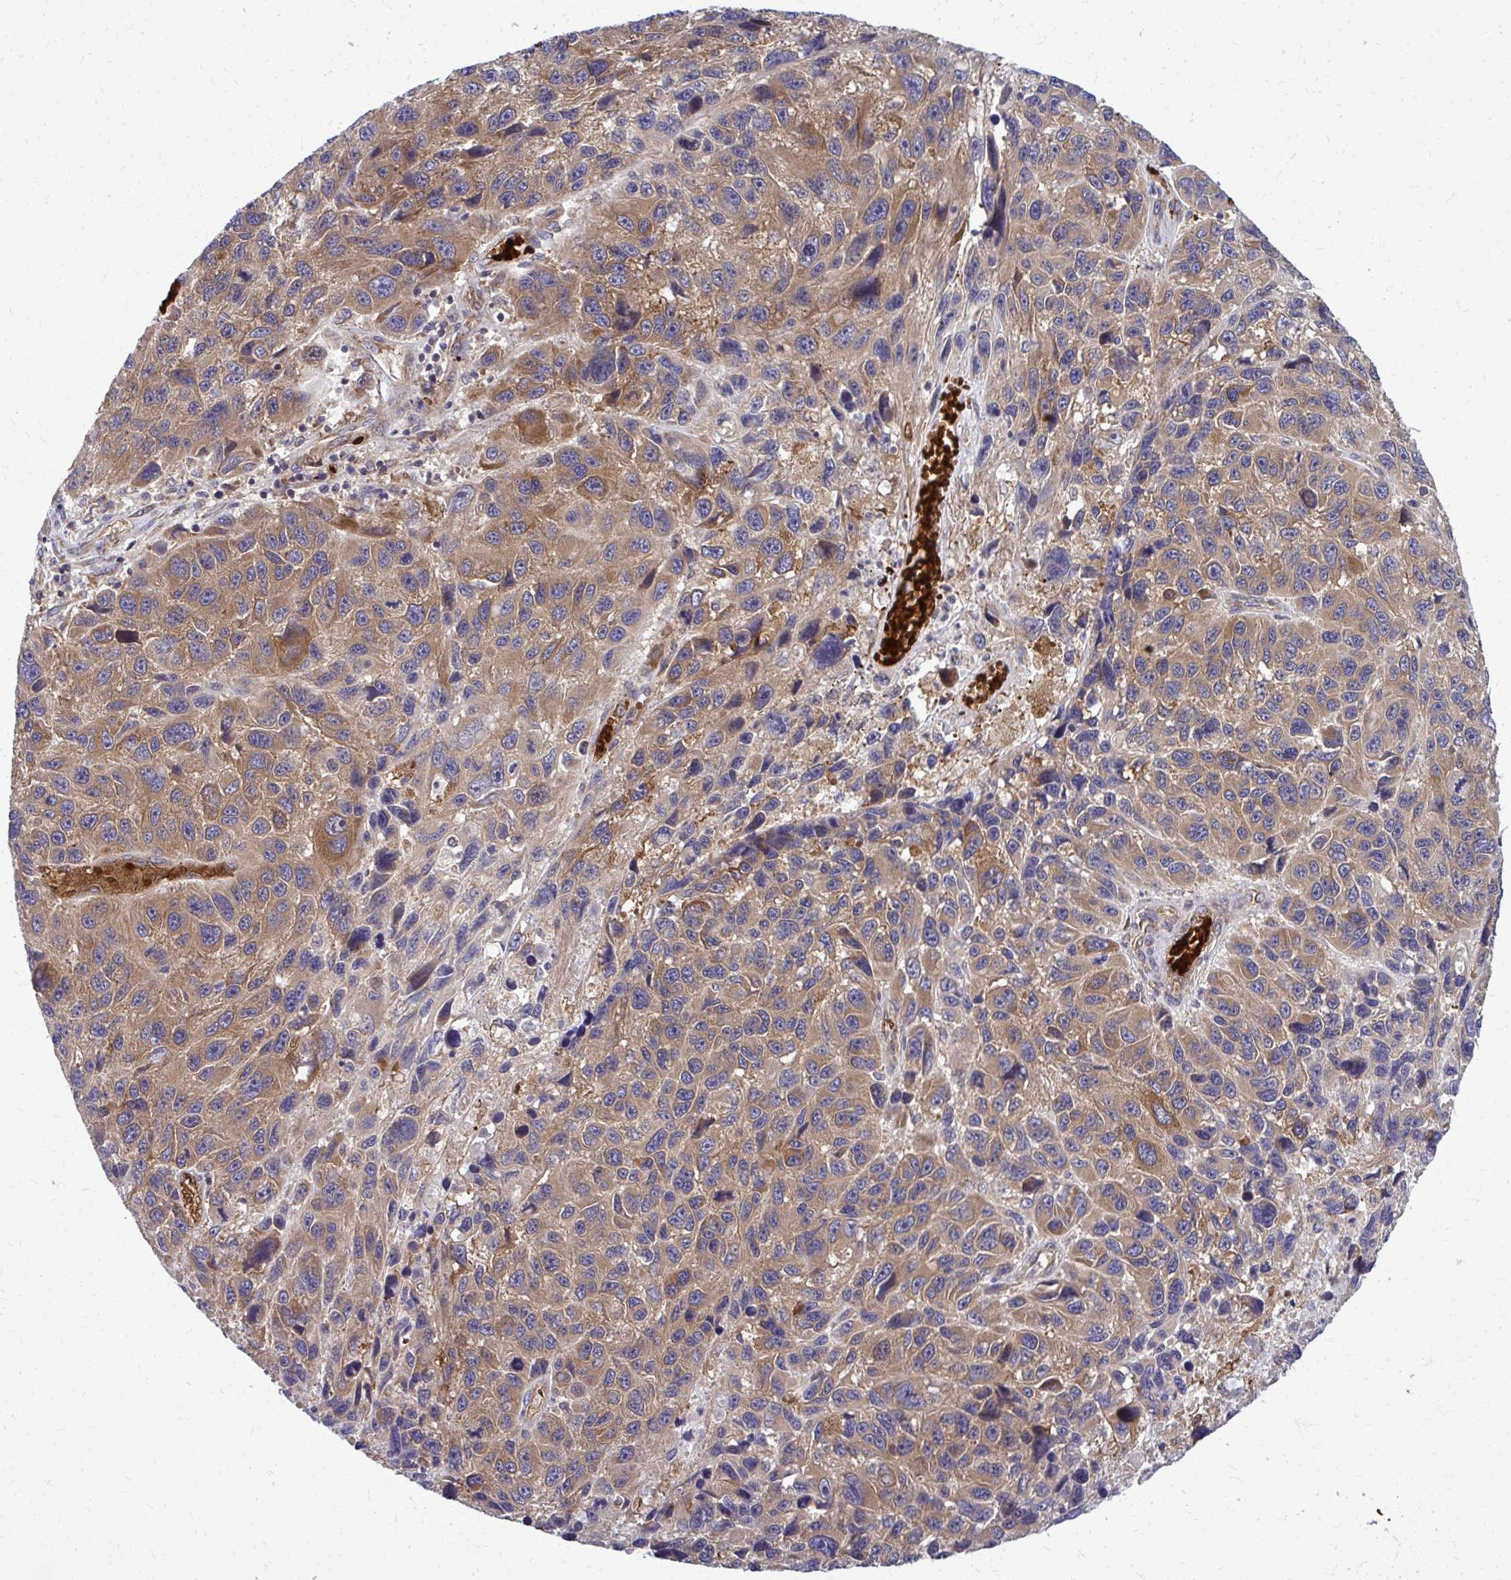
{"staining": {"intensity": "moderate", "quantity": ">75%", "location": "cytoplasmic/membranous"}, "tissue": "melanoma", "cell_type": "Tumor cells", "image_type": "cancer", "snomed": [{"axis": "morphology", "description": "Malignant melanoma, NOS"}, {"axis": "topography", "description": "Skin"}], "caption": "Moderate cytoplasmic/membranous protein staining is present in about >75% of tumor cells in melanoma.", "gene": "PDK4", "patient": {"sex": "male", "age": 53}}